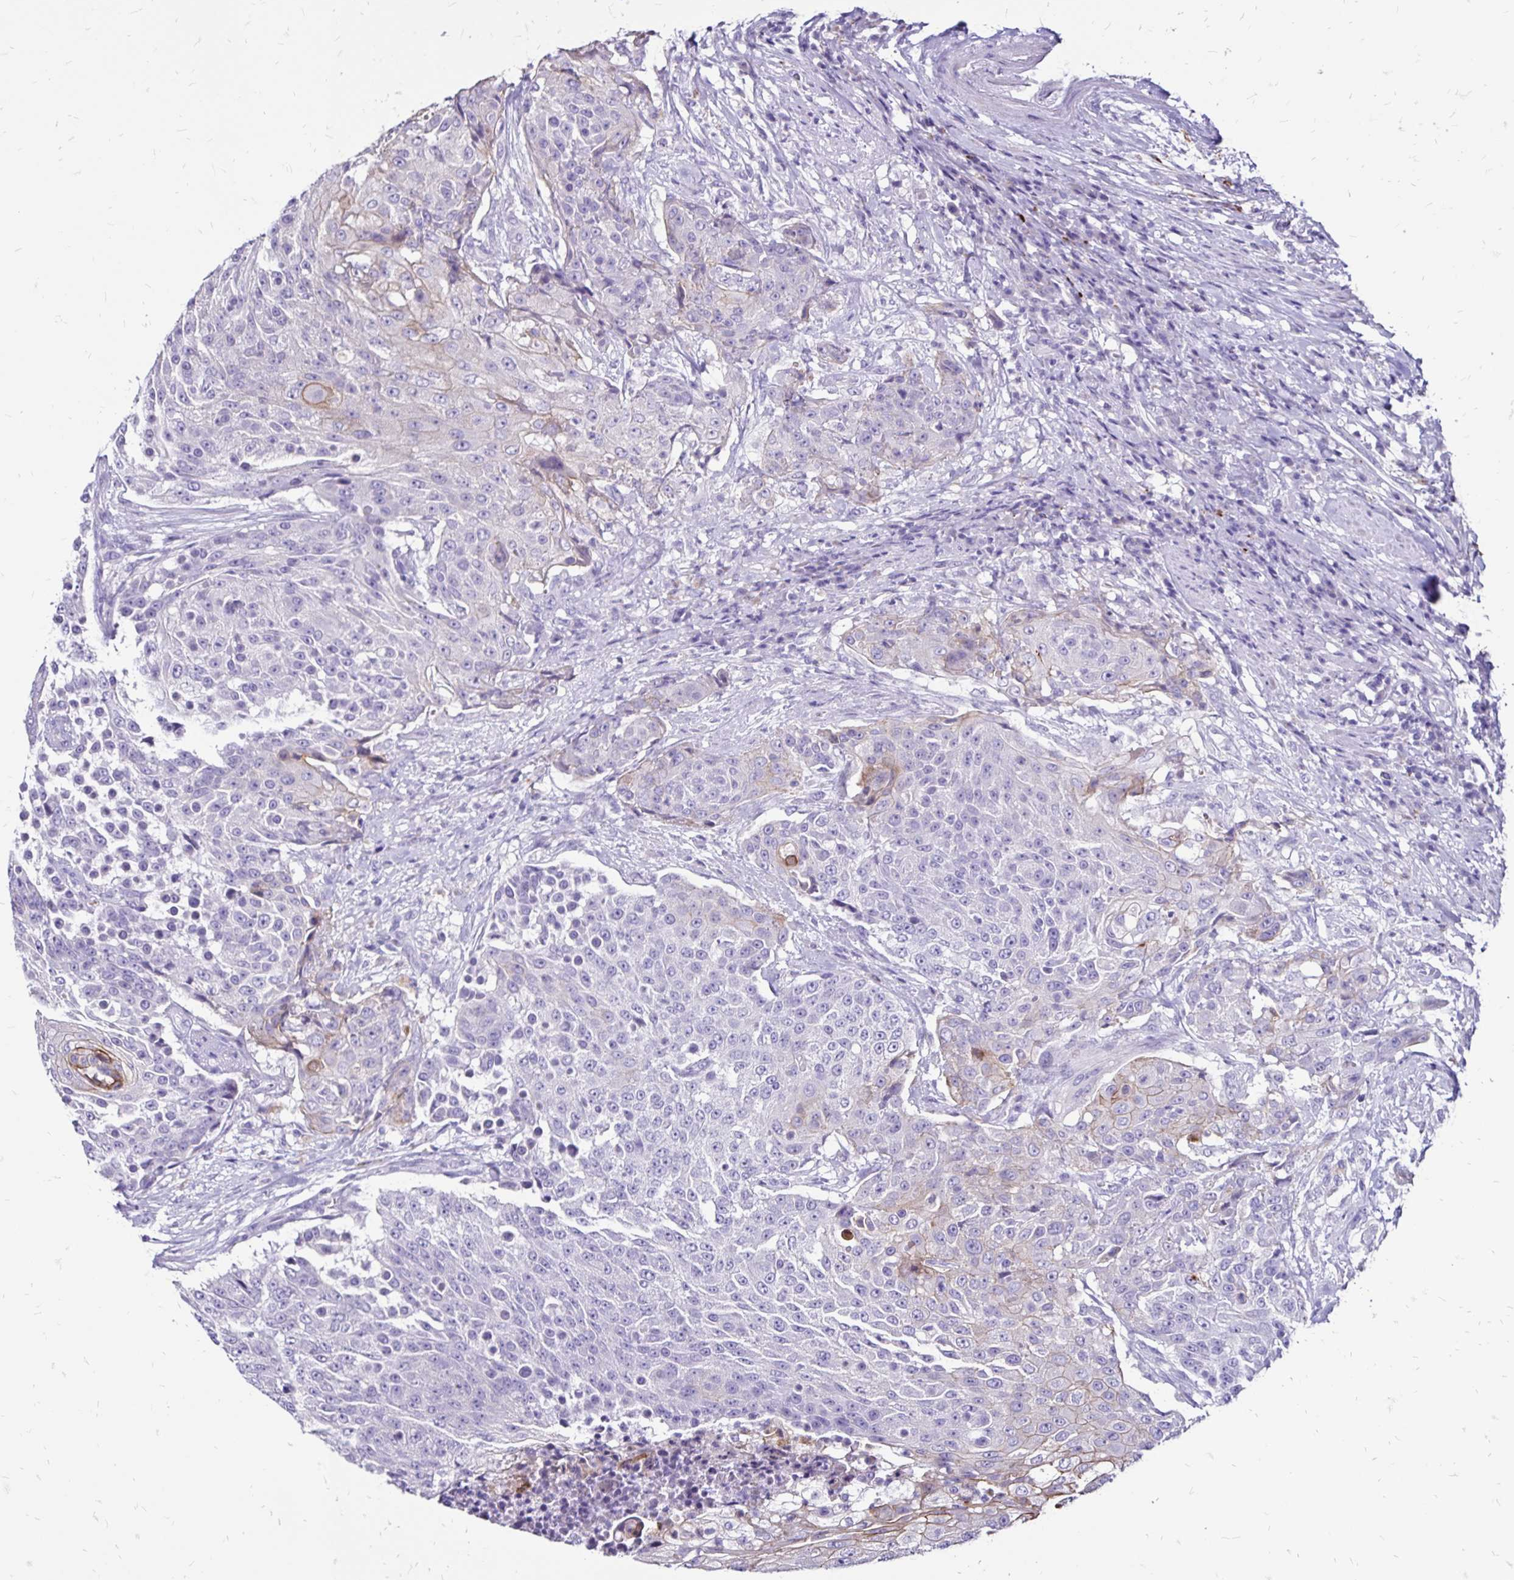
{"staining": {"intensity": "weak", "quantity": "<25%", "location": "cytoplasmic/membranous"}, "tissue": "urothelial cancer", "cell_type": "Tumor cells", "image_type": "cancer", "snomed": [{"axis": "morphology", "description": "Urothelial carcinoma, High grade"}, {"axis": "topography", "description": "Urinary bladder"}], "caption": "Immunohistochemical staining of human urothelial cancer reveals no significant expression in tumor cells.", "gene": "EVPL", "patient": {"sex": "female", "age": 63}}